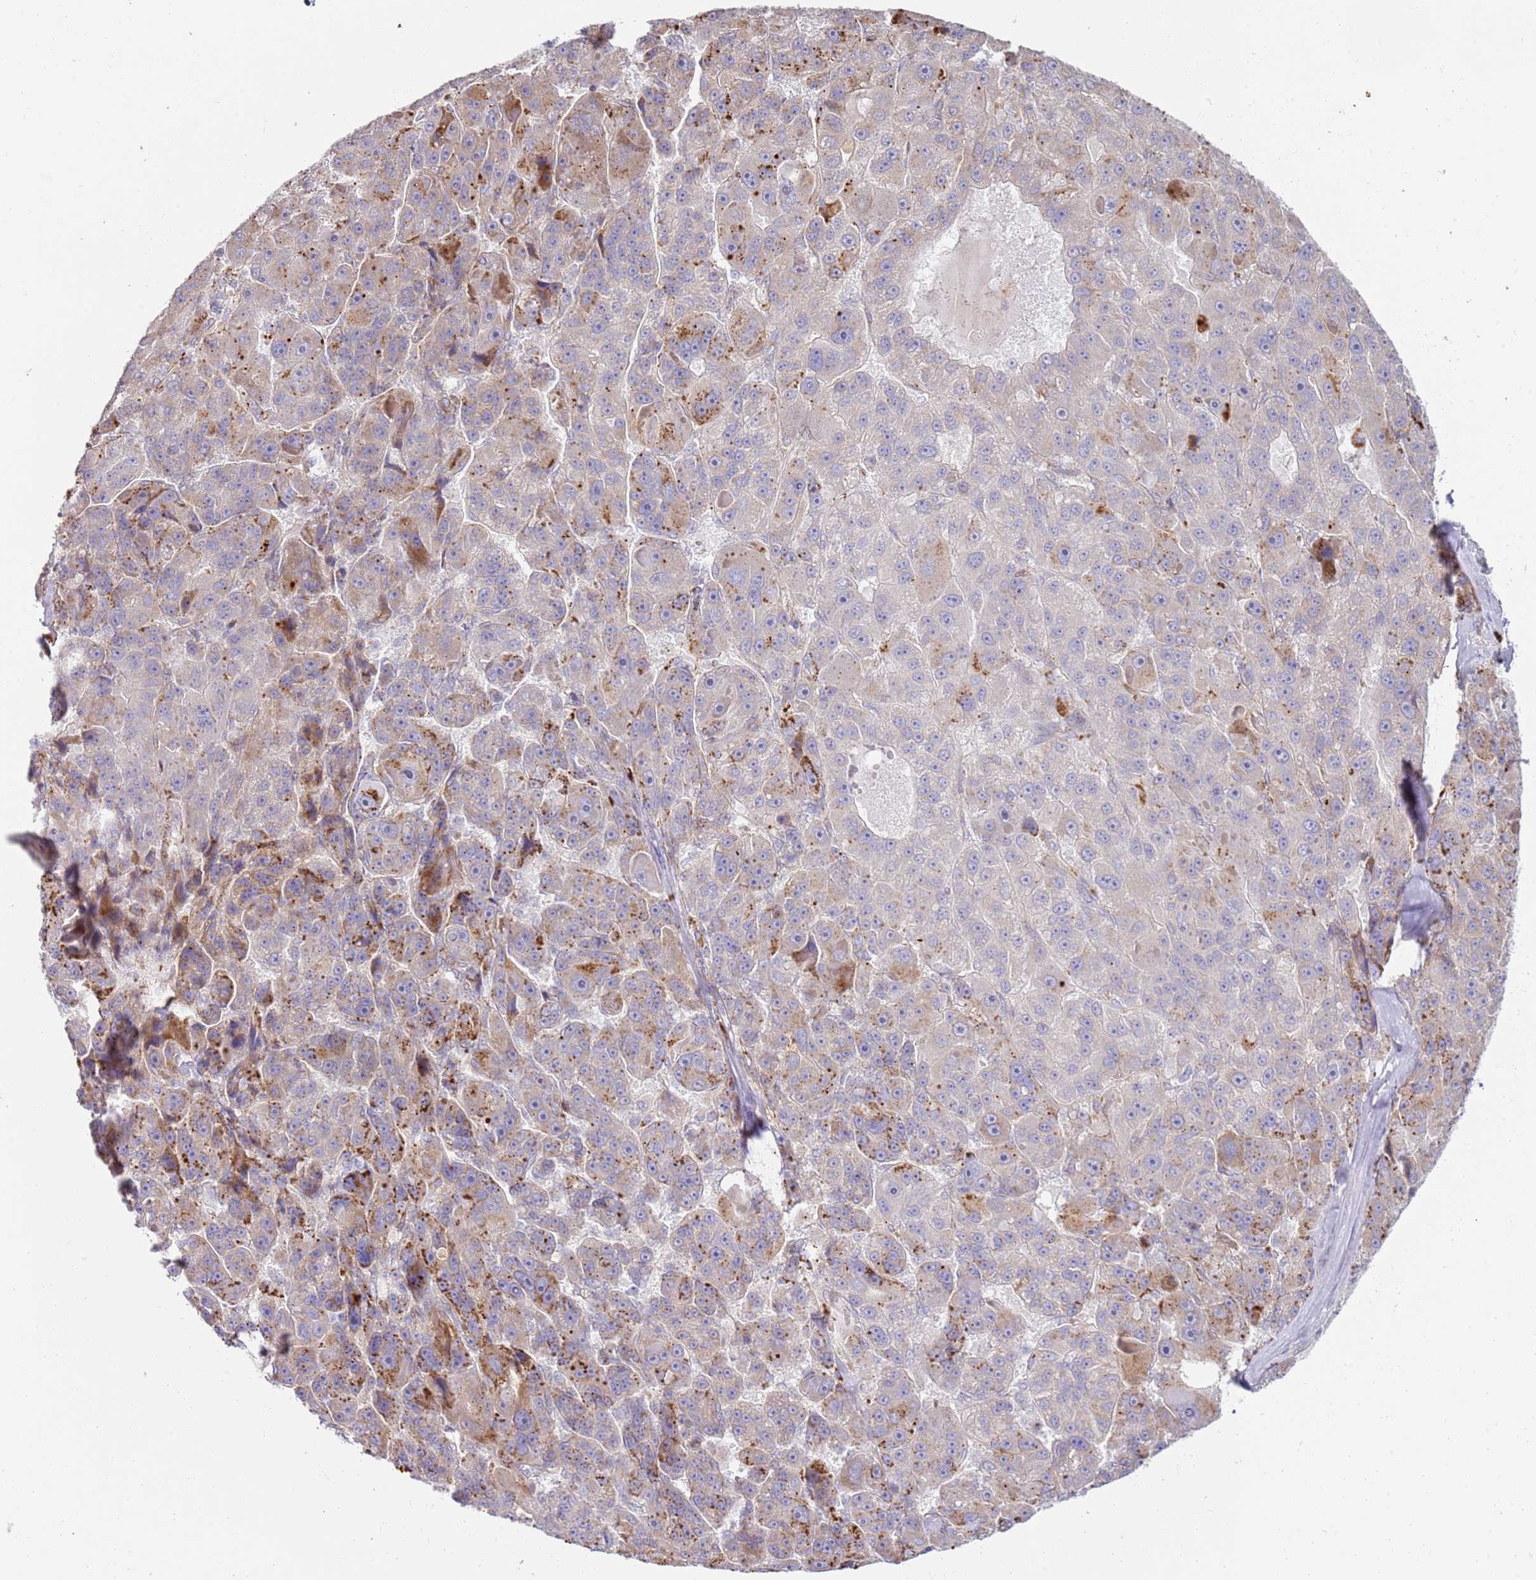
{"staining": {"intensity": "moderate", "quantity": "<25%", "location": "cytoplasmic/membranous"}, "tissue": "liver cancer", "cell_type": "Tumor cells", "image_type": "cancer", "snomed": [{"axis": "morphology", "description": "Carcinoma, Hepatocellular, NOS"}, {"axis": "topography", "description": "Liver"}], "caption": "The immunohistochemical stain shows moderate cytoplasmic/membranous expression in tumor cells of liver hepatocellular carcinoma tissue. Using DAB (3,3'-diaminobenzidine) (brown) and hematoxylin (blue) stains, captured at high magnification using brightfield microscopy.", "gene": "GRAP", "patient": {"sex": "male", "age": 76}}